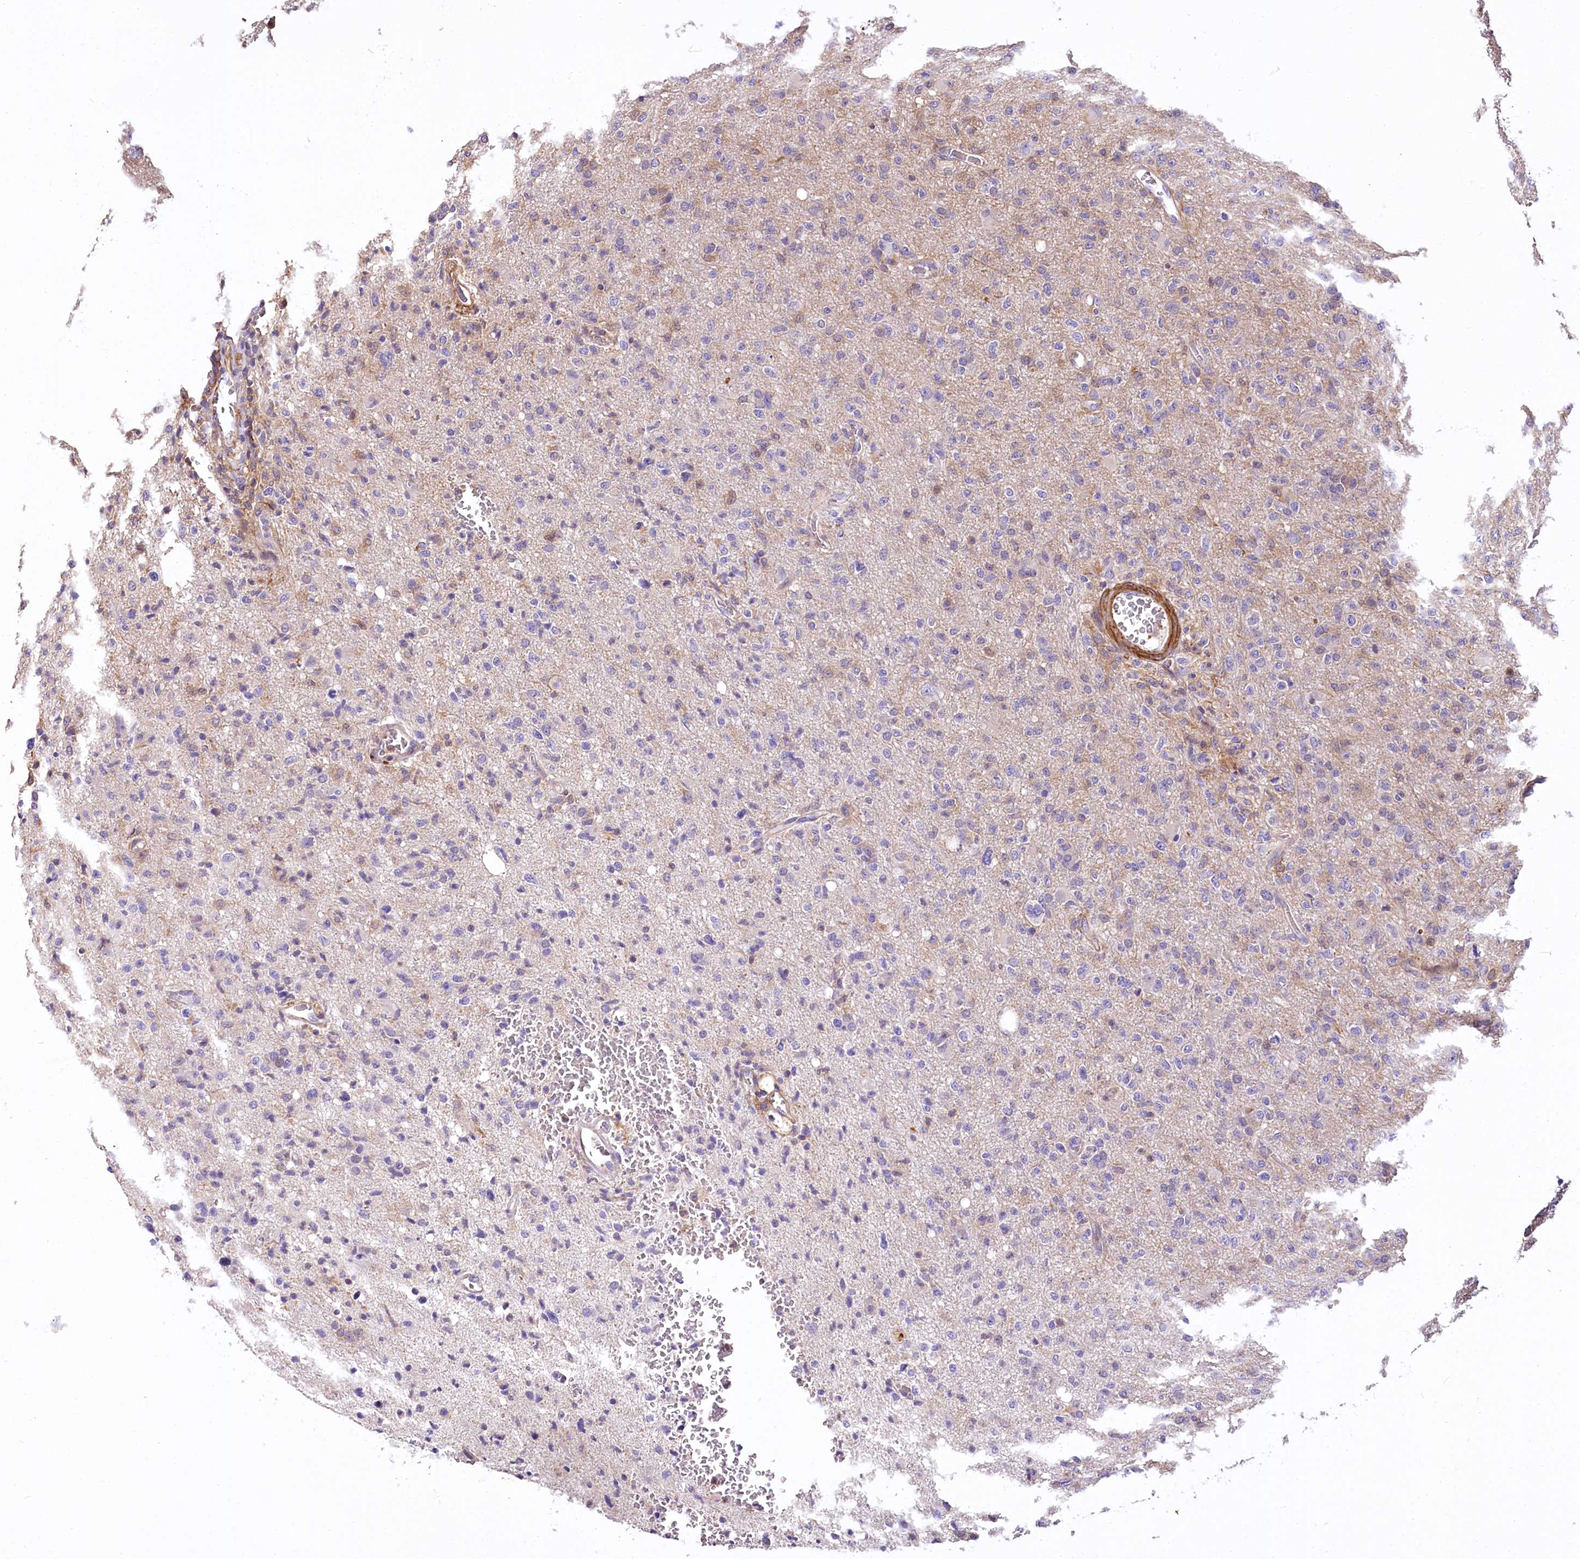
{"staining": {"intensity": "negative", "quantity": "none", "location": "none"}, "tissue": "glioma", "cell_type": "Tumor cells", "image_type": "cancer", "snomed": [{"axis": "morphology", "description": "Glioma, malignant, High grade"}, {"axis": "topography", "description": "Brain"}], "caption": "Tumor cells show no significant protein positivity in glioma.", "gene": "DPP3", "patient": {"sex": "female", "age": 57}}